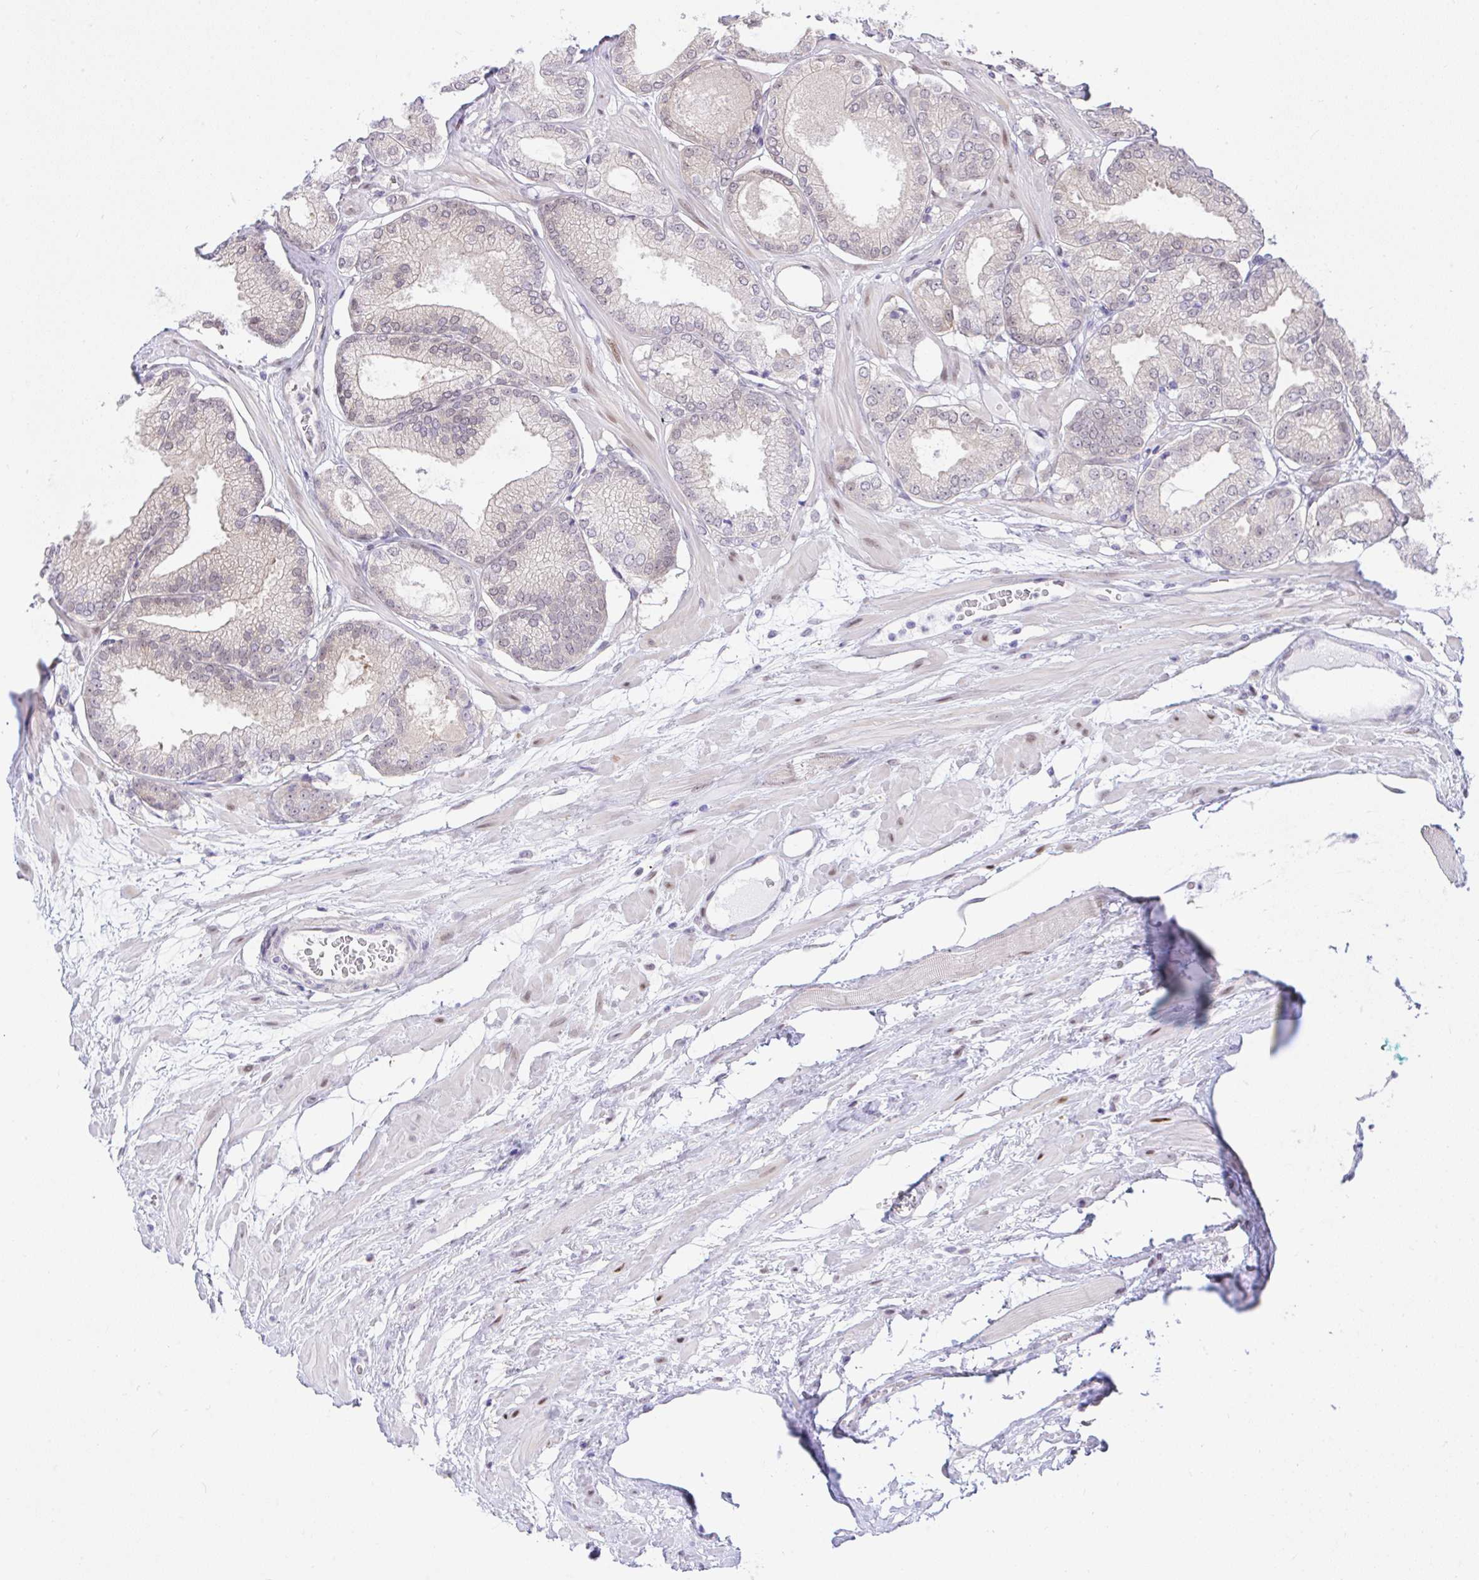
{"staining": {"intensity": "negative", "quantity": "none", "location": "none"}, "tissue": "prostate cancer", "cell_type": "Tumor cells", "image_type": "cancer", "snomed": [{"axis": "morphology", "description": "Adenocarcinoma, High grade"}, {"axis": "topography", "description": "Prostate"}], "caption": "This histopathology image is of prostate cancer stained with IHC to label a protein in brown with the nuclei are counter-stained blue. There is no positivity in tumor cells. (DAB (3,3'-diaminobenzidine) immunohistochemistry (IHC) visualized using brightfield microscopy, high magnification).", "gene": "ZNF485", "patient": {"sex": "male", "age": 68}}